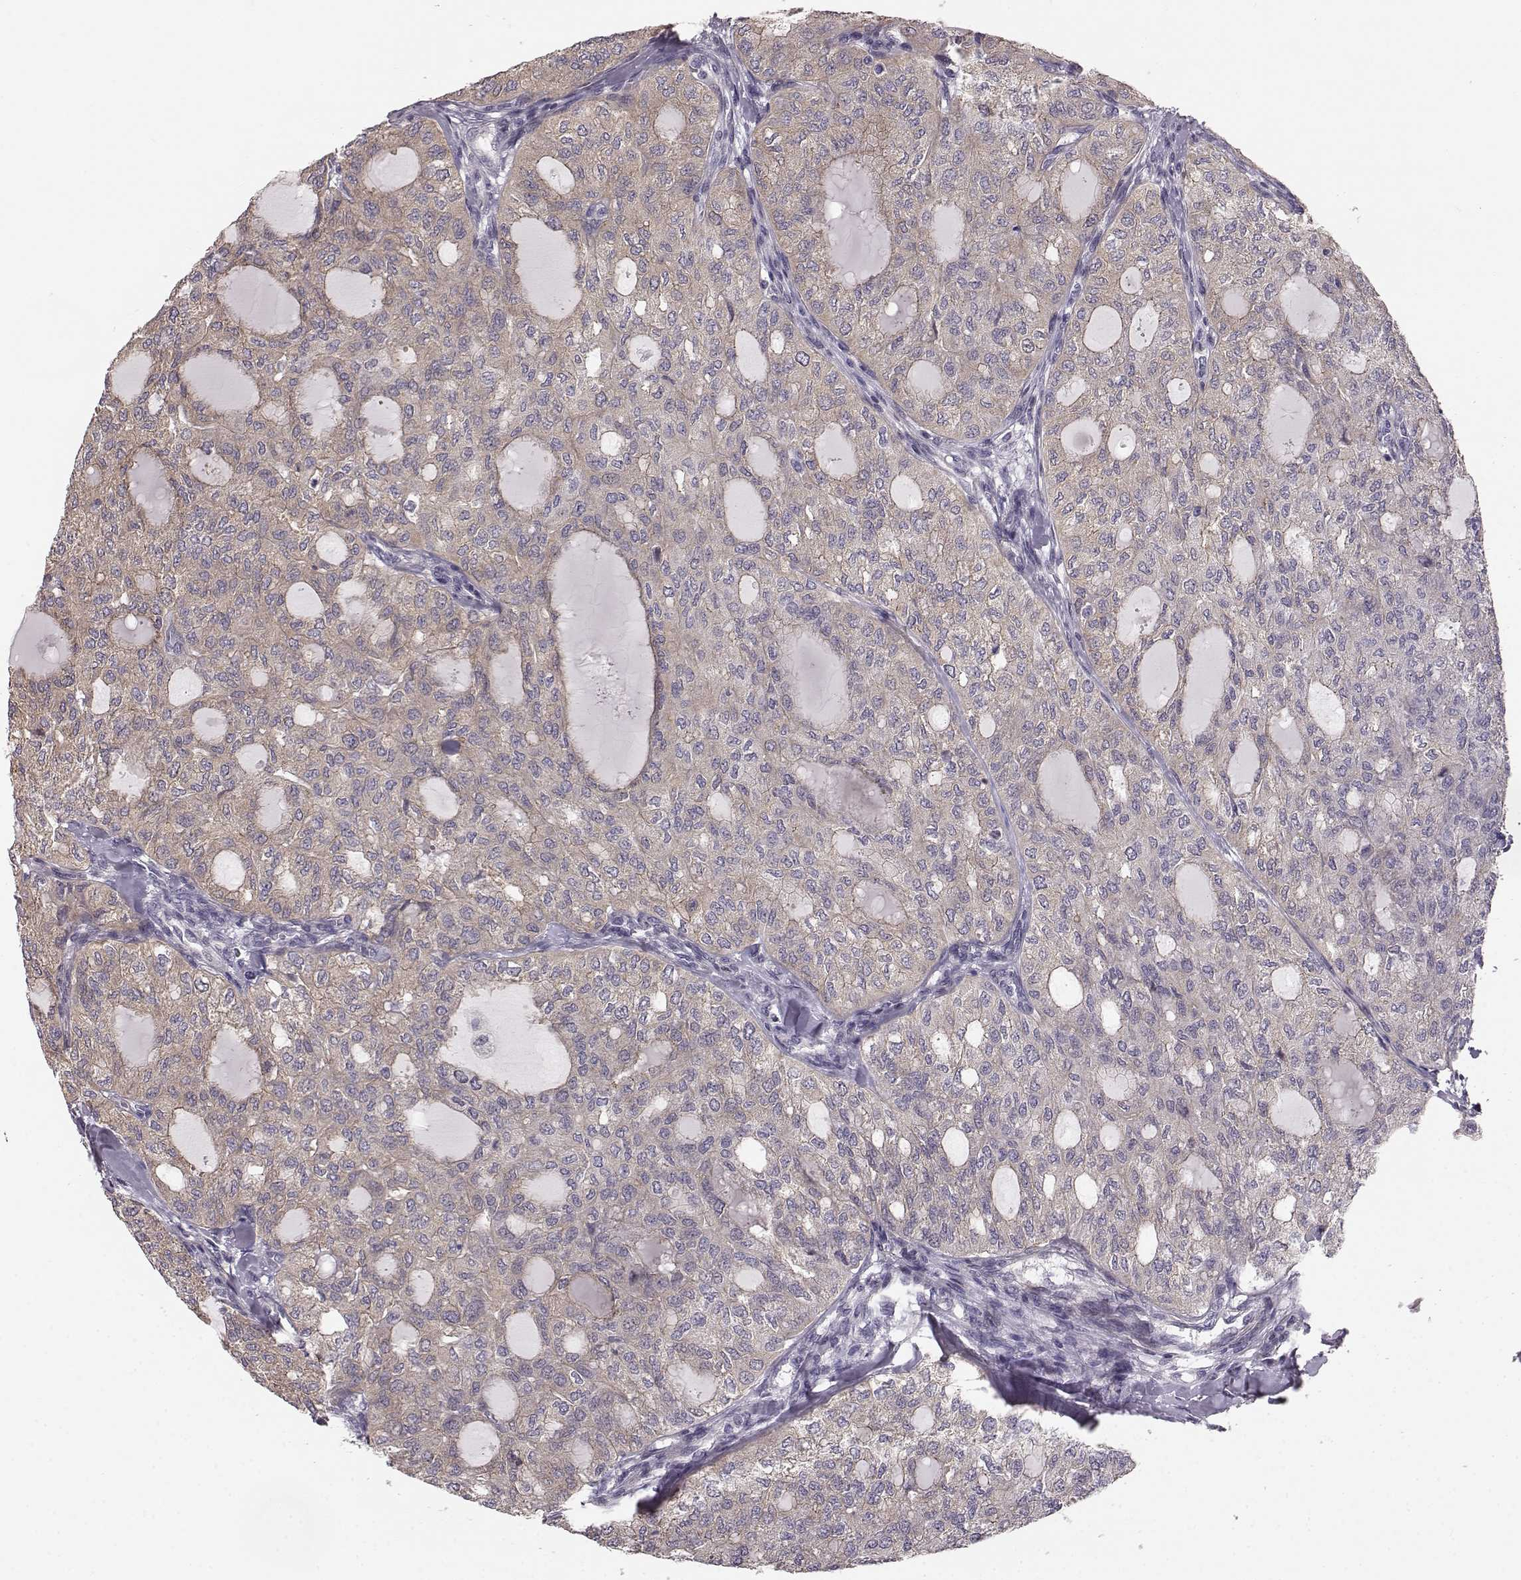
{"staining": {"intensity": "weak", "quantity": "25%-75%", "location": "cytoplasmic/membranous"}, "tissue": "thyroid cancer", "cell_type": "Tumor cells", "image_type": "cancer", "snomed": [{"axis": "morphology", "description": "Follicular adenoma carcinoma, NOS"}, {"axis": "topography", "description": "Thyroid gland"}], "caption": "Protein analysis of thyroid cancer (follicular adenoma carcinoma) tissue reveals weak cytoplasmic/membranous staining in approximately 25%-75% of tumor cells.", "gene": "GPR50", "patient": {"sex": "male", "age": 75}}